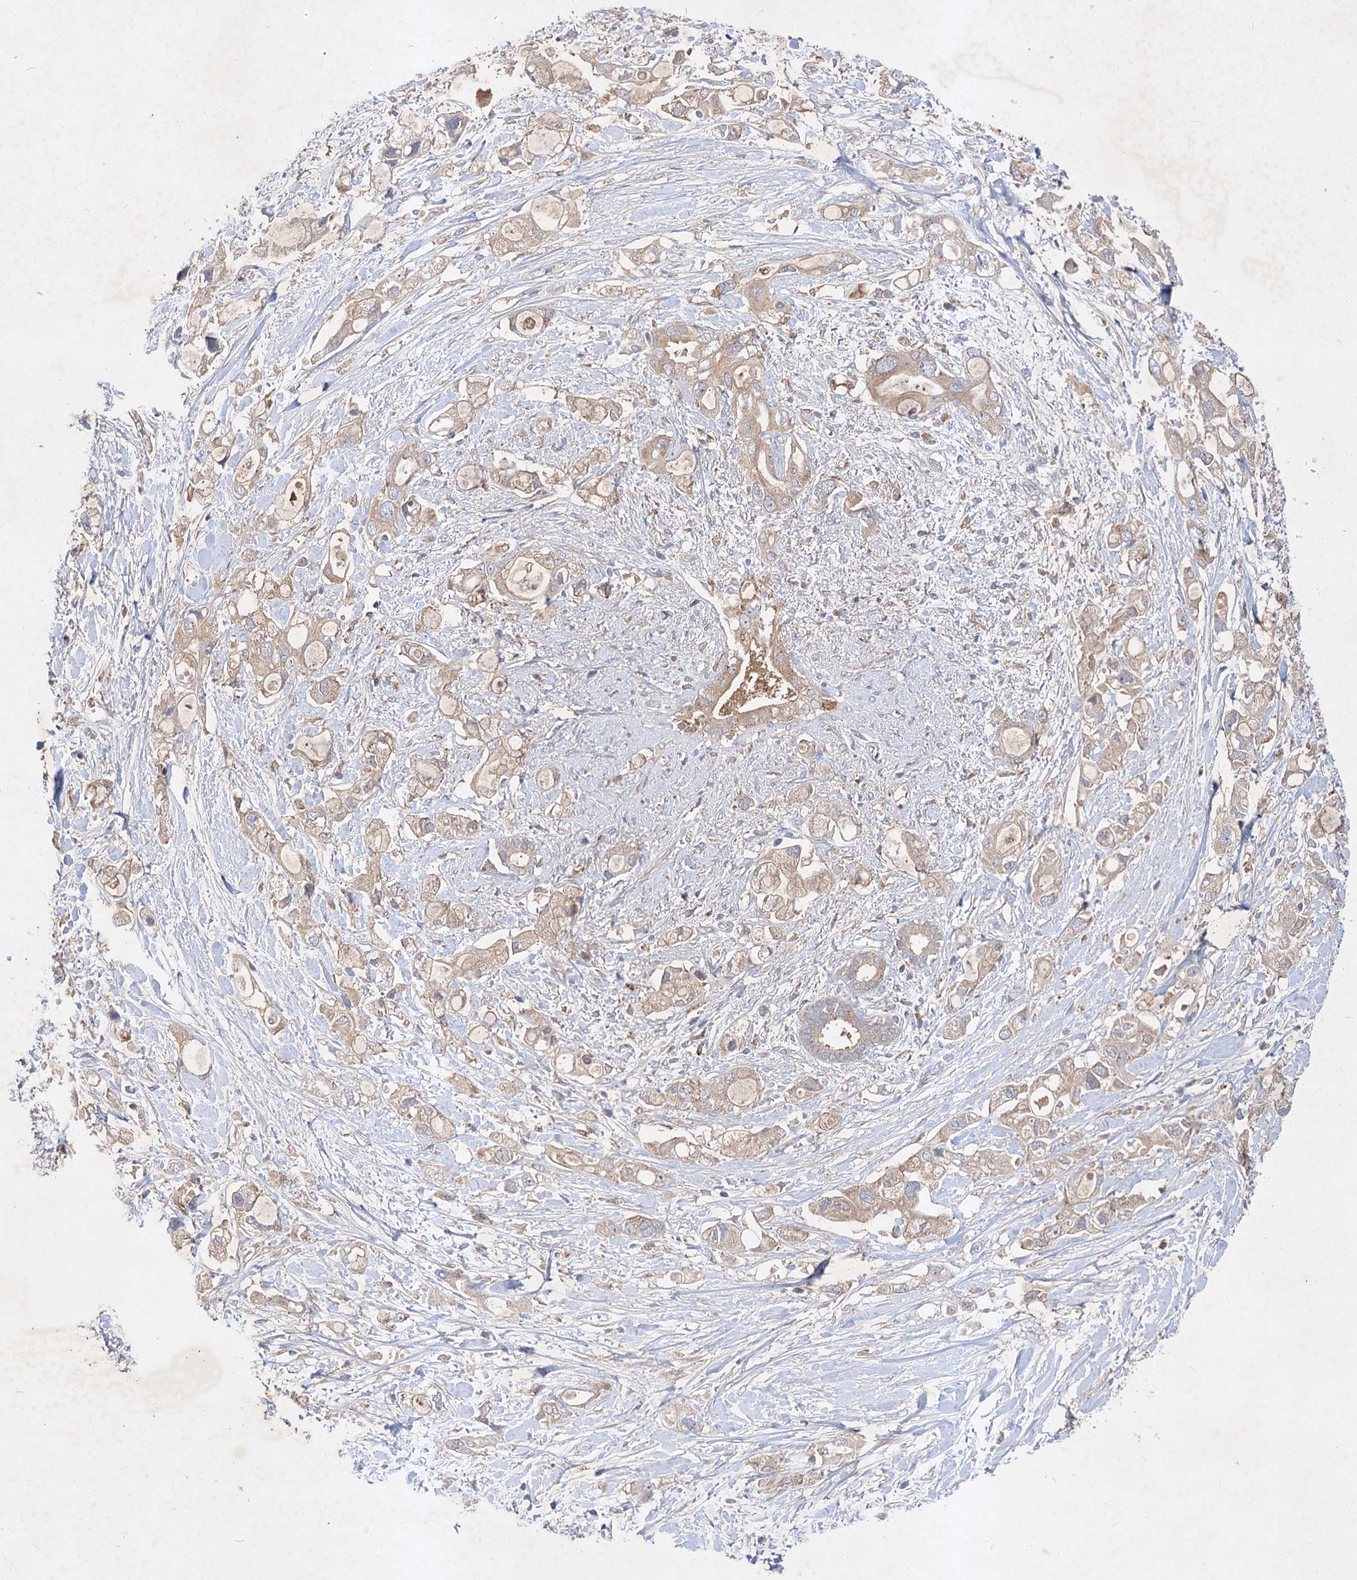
{"staining": {"intensity": "weak", "quantity": "<25%", "location": "cytoplasmic/membranous"}, "tissue": "pancreatic cancer", "cell_type": "Tumor cells", "image_type": "cancer", "snomed": [{"axis": "morphology", "description": "Adenocarcinoma, NOS"}, {"axis": "topography", "description": "Pancreas"}], "caption": "Immunohistochemistry (IHC) micrograph of pancreatic cancer stained for a protein (brown), which reveals no staining in tumor cells.", "gene": "PATL1", "patient": {"sex": "female", "age": 56}}